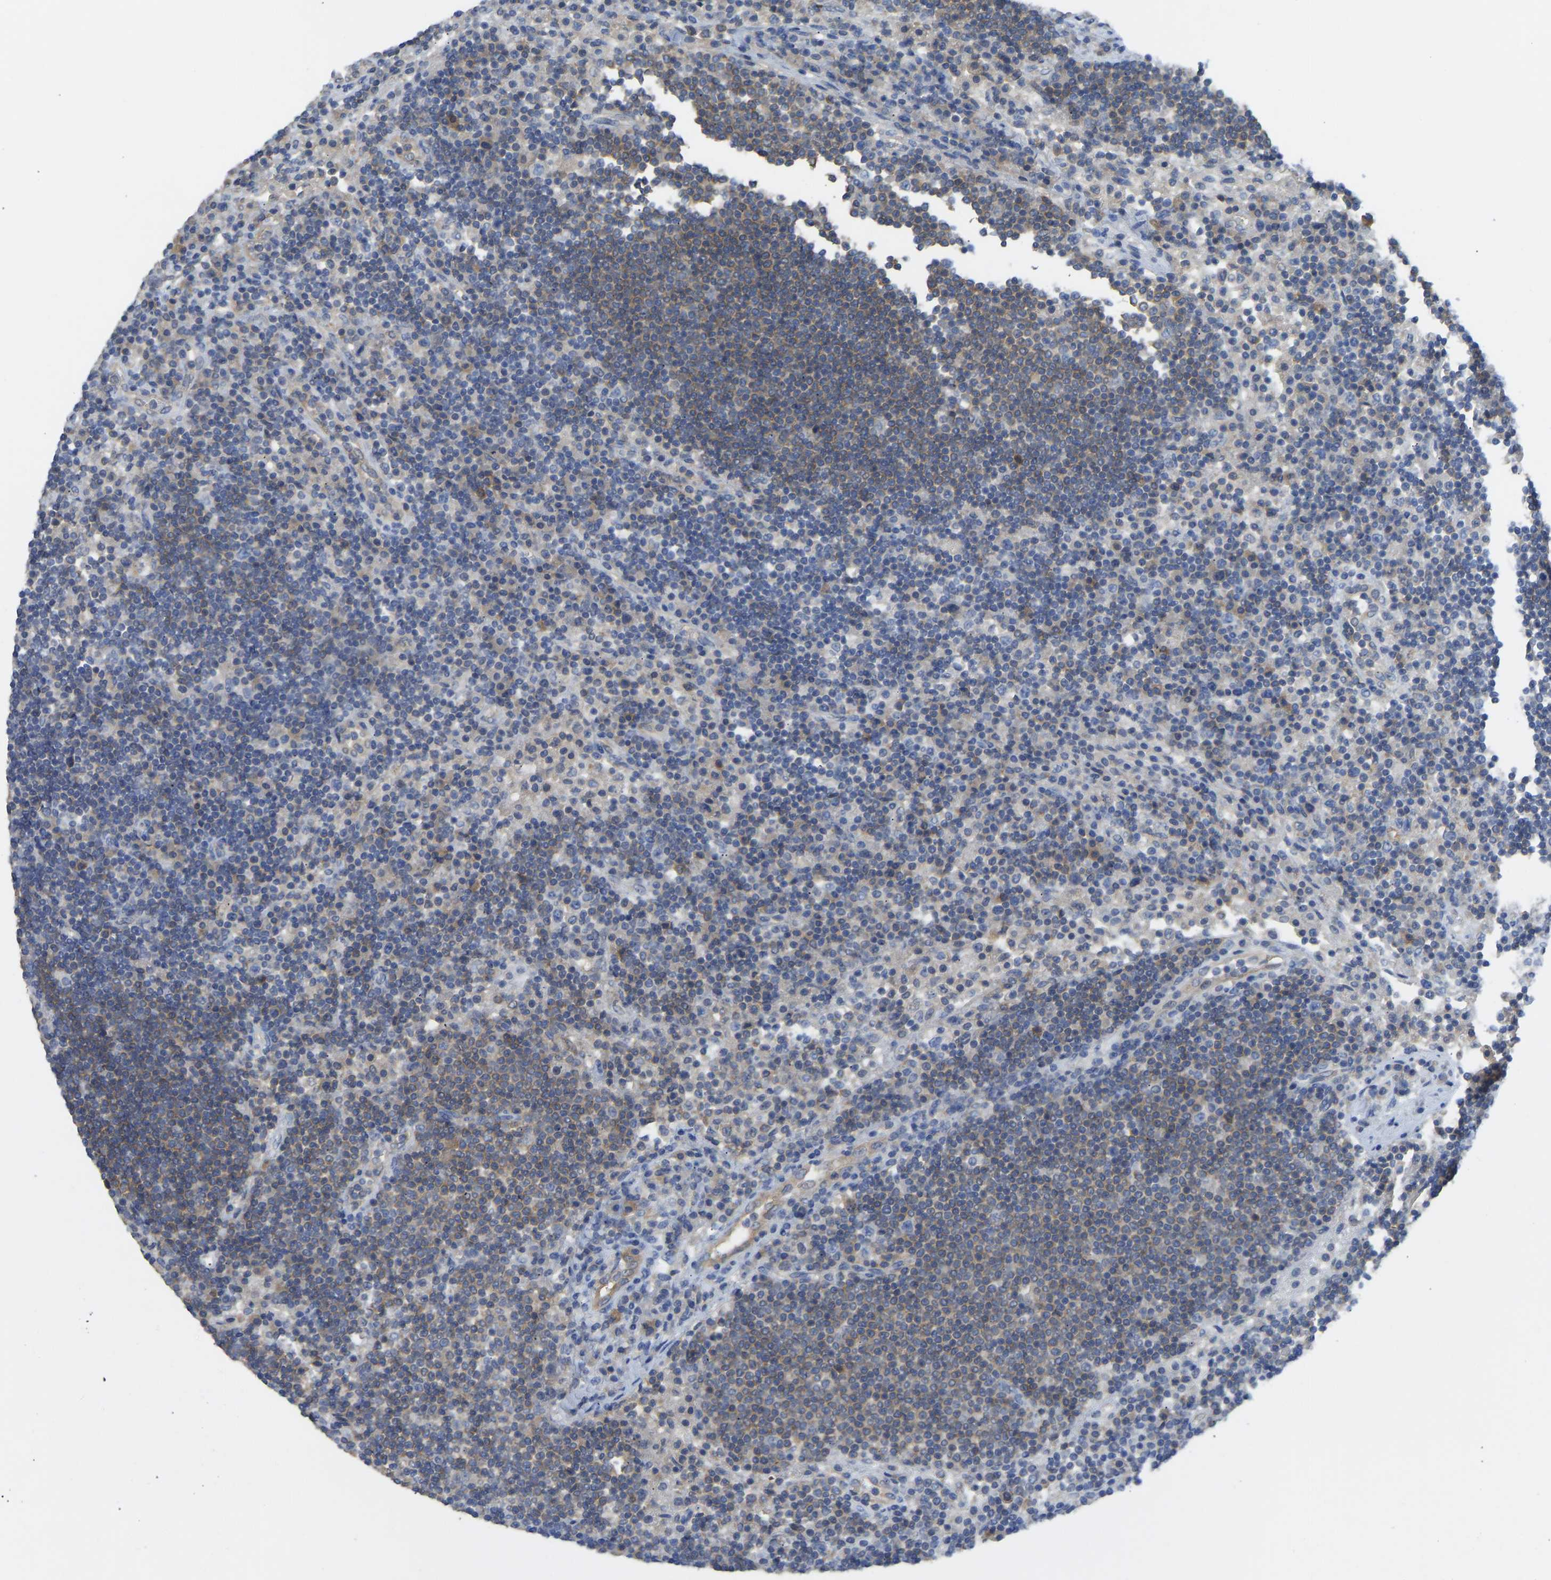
{"staining": {"intensity": "negative", "quantity": "none", "location": "none"}, "tissue": "lymph node", "cell_type": "Germinal center cells", "image_type": "normal", "snomed": [{"axis": "morphology", "description": "Normal tissue, NOS"}, {"axis": "topography", "description": "Lymph node"}], "caption": "Germinal center cells show no significant protein positivity in unremarkable lymph node. Brightfield microscopy of immunohistochemistry (IHC) stained with DAB (brown) and hematoxylin (blue), captured at high magnification.", "gene": "PPP3CA", "patient": {"sex": "female", "age": 53}}